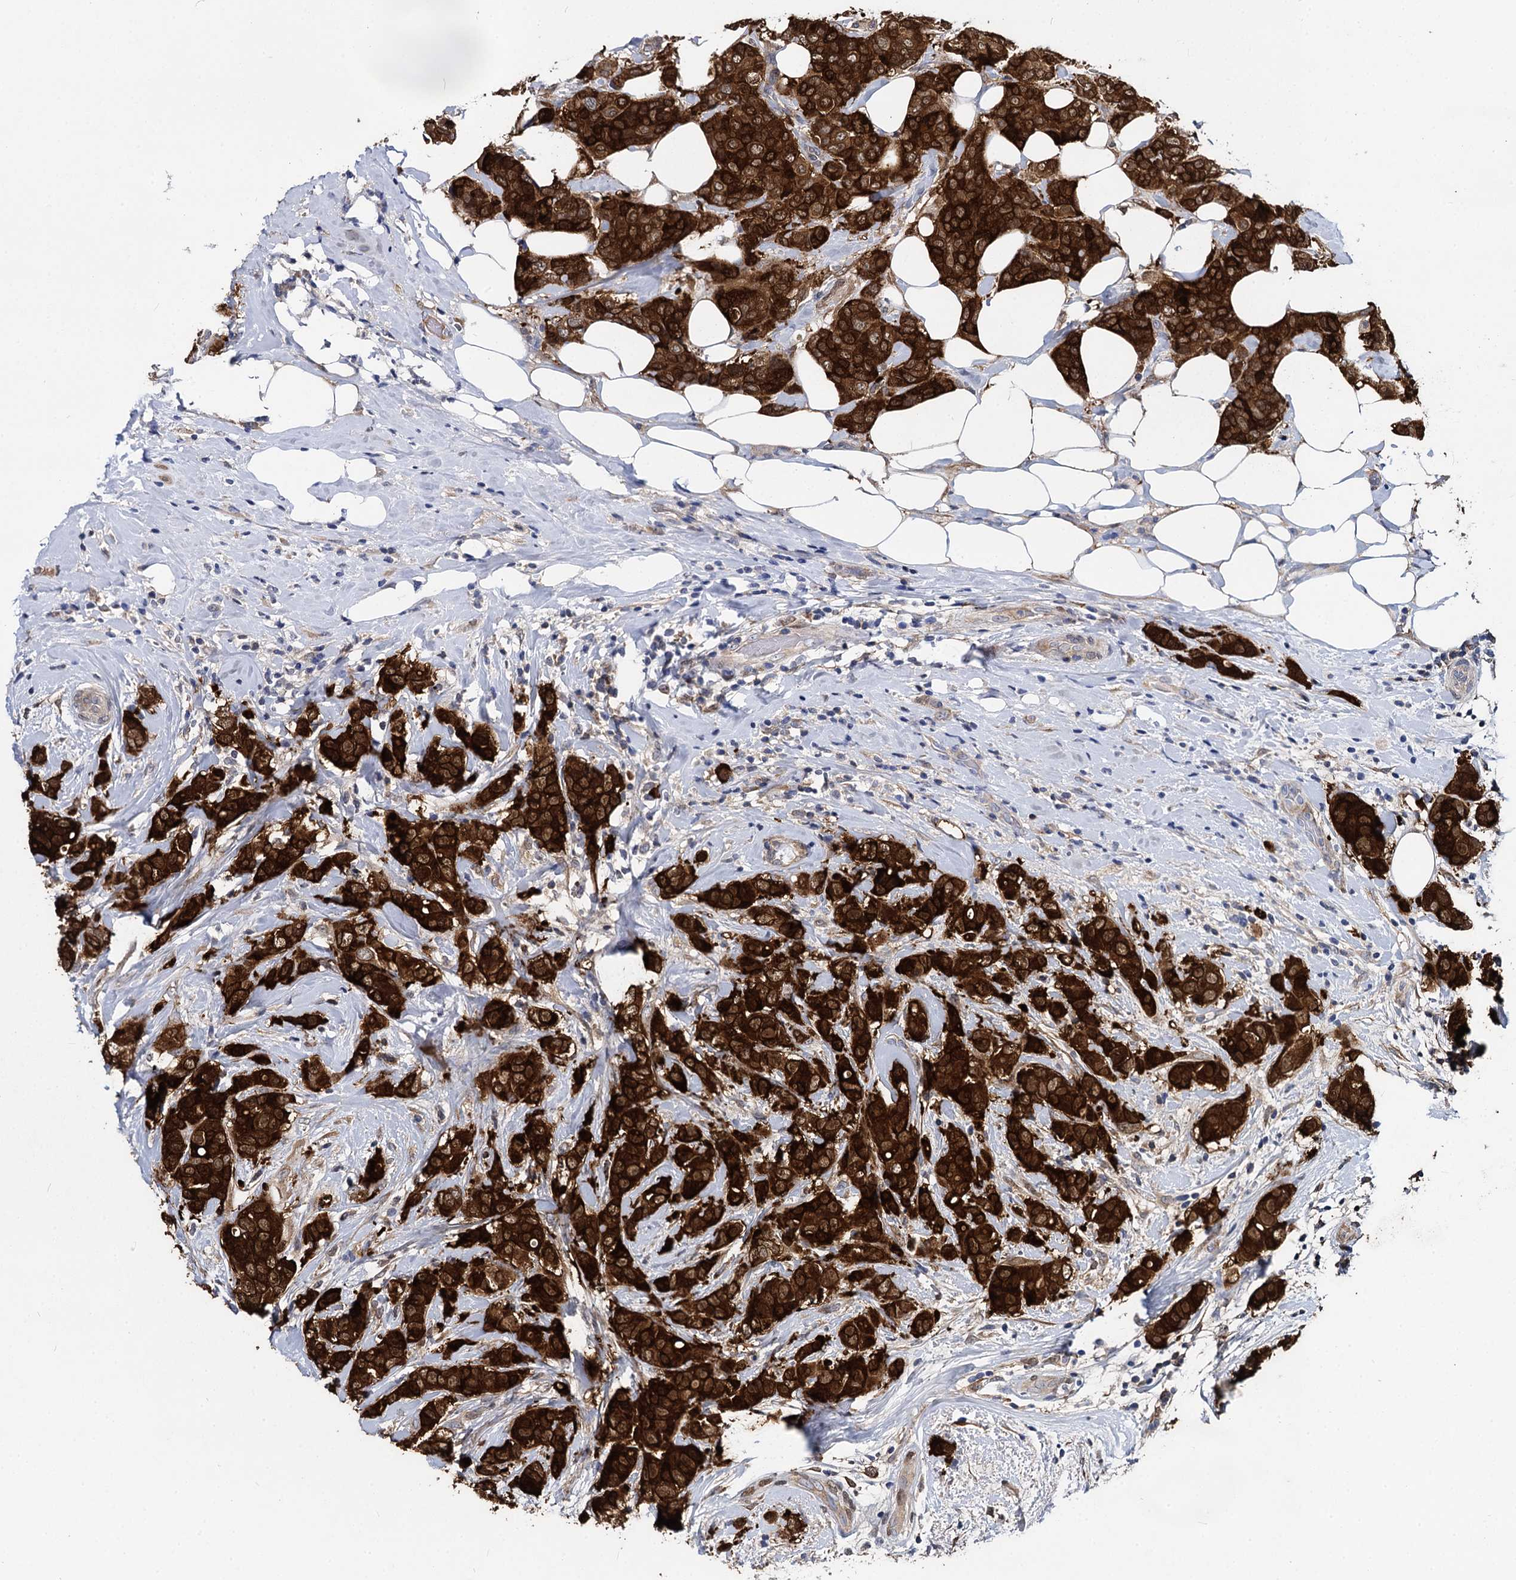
{"staining": {"intensity": "strong", "quantity": ">75%", "location": "cytoplasmic/membranous"}, "tissue": "breast cancer", "cell_type": "Tumor cells", "image_type": "cancer", "snomed": [{"axis": "morphology", "description": "Lobular carcinoma"}, {"axis": "topography", "description": "Breast"}], "caption": "Breast lobular carcinoma was stained to show a protein in brown. There is high levels of strong cytoplasmic/membranous staining in approximately >75% of tumor cells. (Brightfield microscopy of DAB IHC at high magnification).", "gene": "GSTM3", "patient": {"sex": "female", "age": 51}}